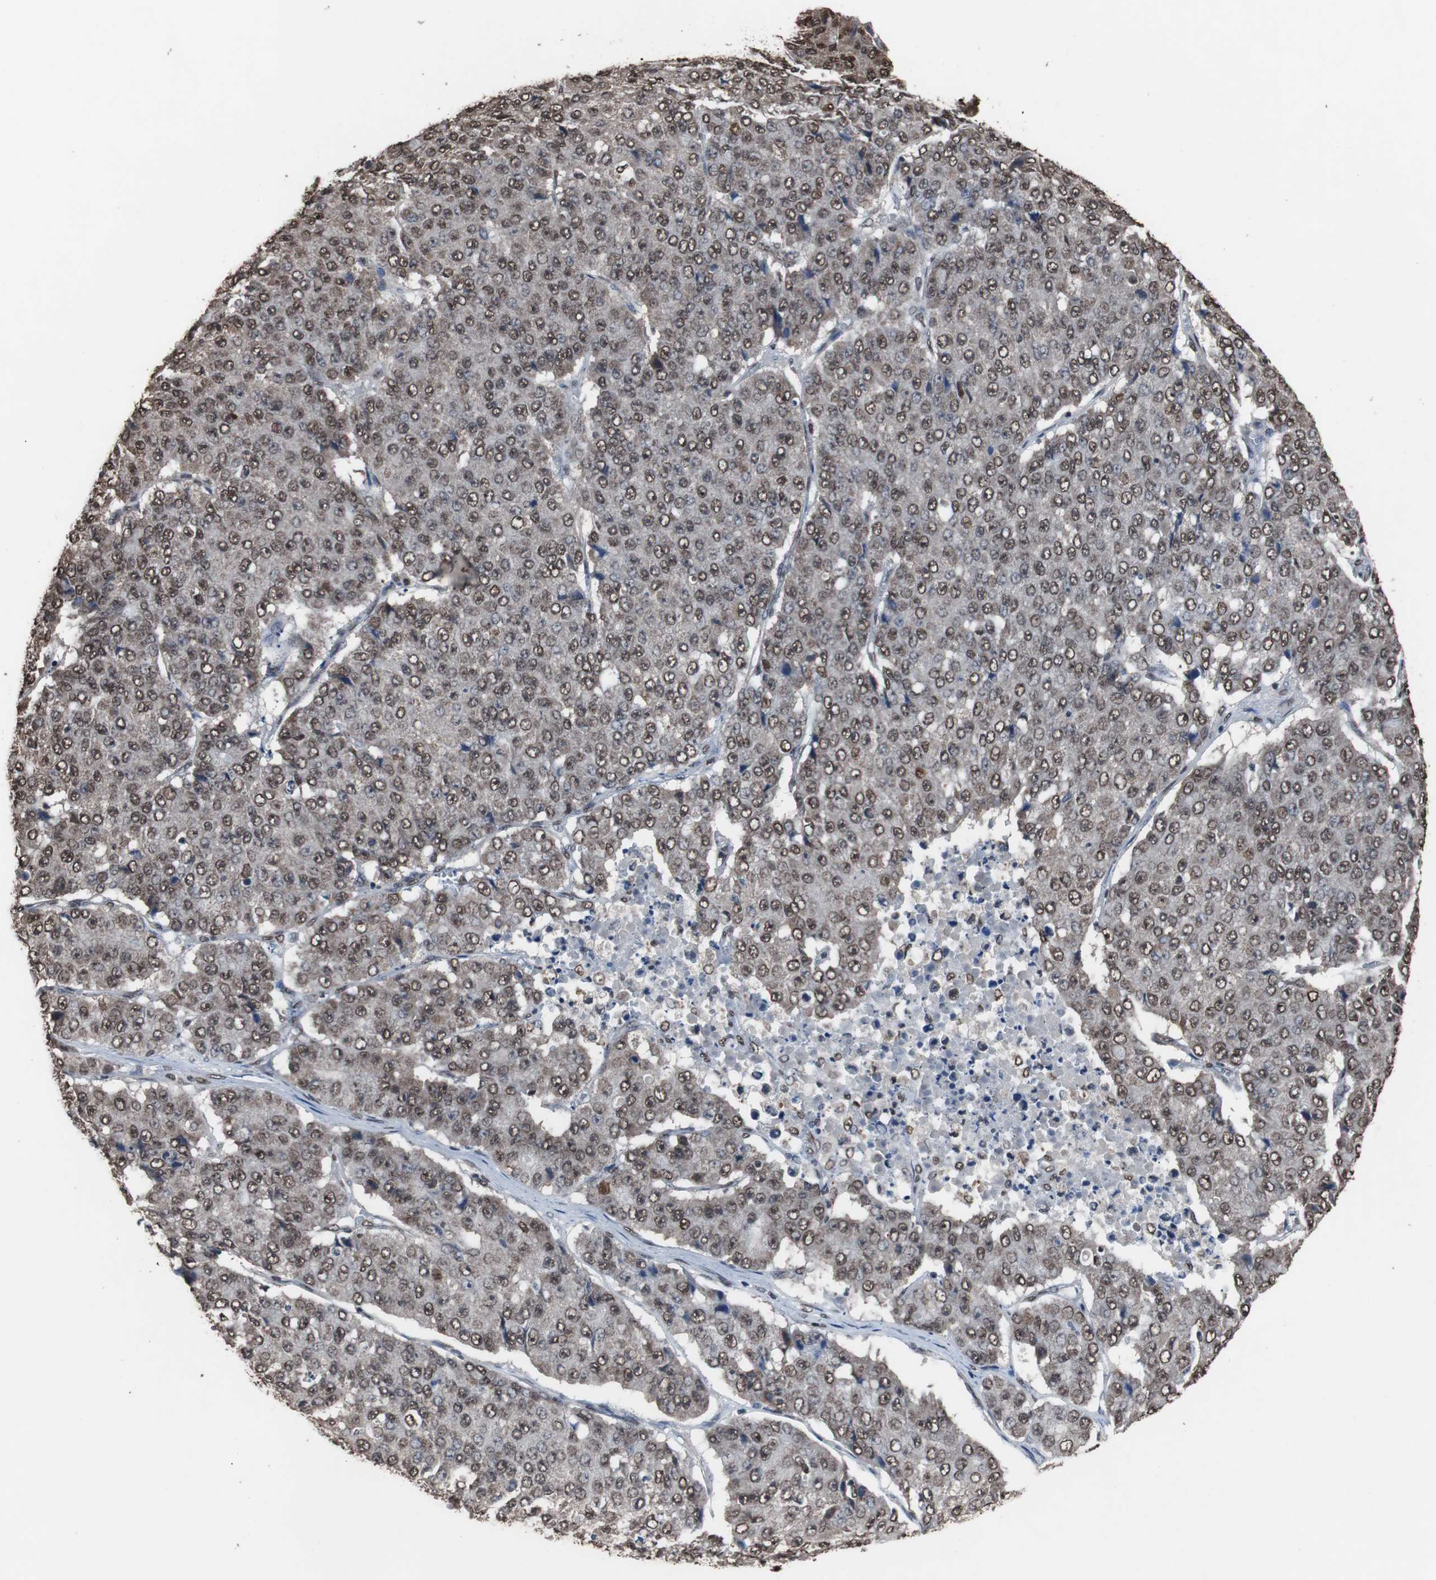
{"staining": {"intensity": "moderate", "quantity": ">75%", "location": "cytoplasmic/membranous,nuclear"}, "tissue": "pancreatic cancer", "cell_type": "Tumor cells", "image_type": "cancer", "snomed": [{"axis": "morphology", "description": "Adenocarcinoma, NOS"}, {"axis": "topography", "description": "Pancreas"}], "caption": "Immunohistochemistry (IHC) photomicrograph of pancreatic adenocarcinoma stained for a protein (brown), which shows medium levels of moderate cytoplasmic/membranous and nuclear expression in about >75% of tumor cells.", "gene": "MED27", "patient": {"sex": "male", "age": 50}}